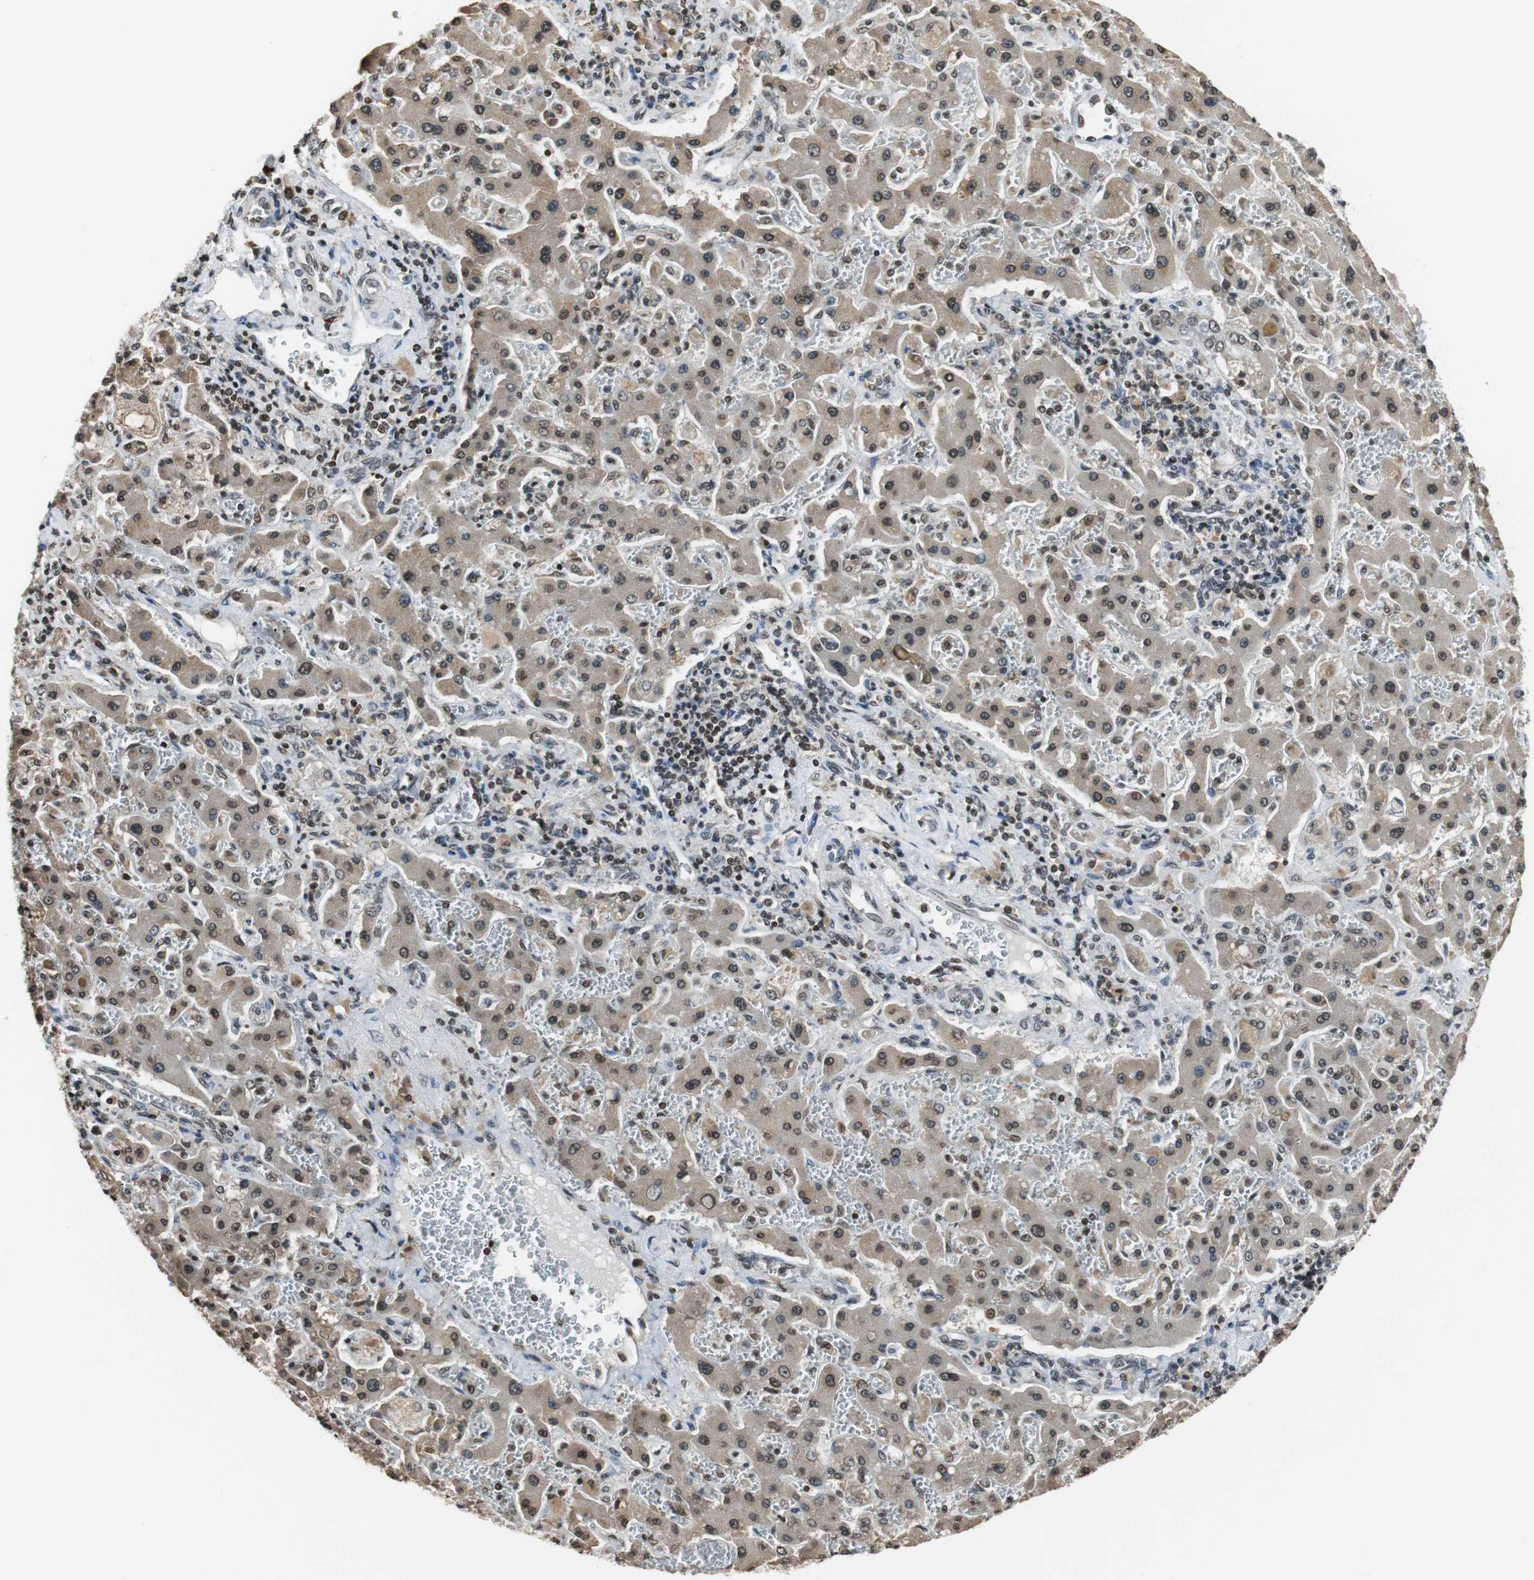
{"staining": {"intensity": "moderate", "quantity": ">75%", "location": "nuclear"}, "tissue": "liver cancer", "cell_type": "Tumor cells", "image_type": "cancer", "snomed": [{"axis": "morphology", "description": "Cholangiocarcinoma"}, {"axis": "topography", "description": "Liver"}], "caption": "Protein analysis of liver cholangiocarcinoma tissue demonstrates moderate nuclear positivity in approximately >75% of tumor cells.", "gene": "REST", "patient": {"sex": "male", "age": 50}}